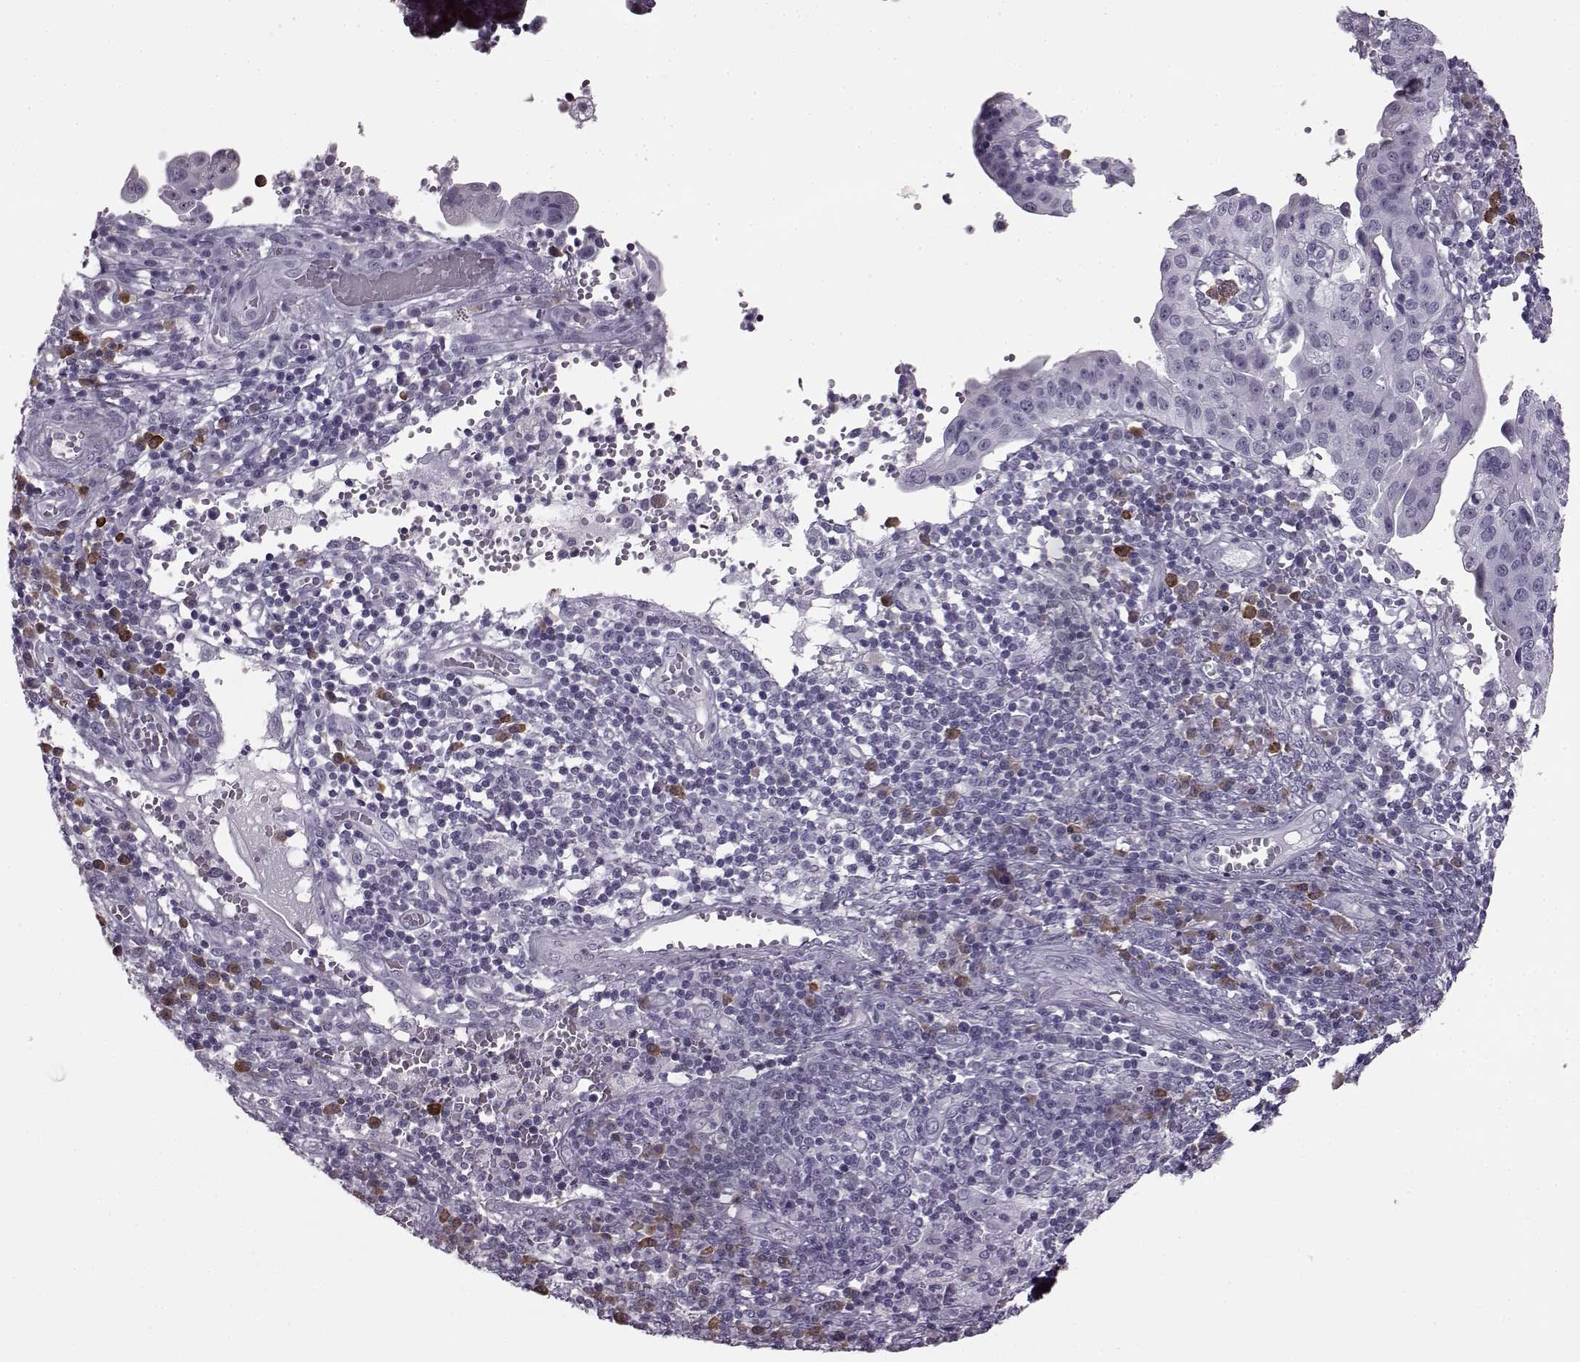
{"staining": {"intensity": "negative", "quantity": "none", "location": "none"}, "tissue": "cervical cancer", "cell_type": "Tumor cells", "image_type": "cancer", "snomed": [{"axis": "morphology", "description": "Squamous cell carcinoma, NOS"}, {"axis": "topography", "description": "Cervix"}], "caption": "Immunohistochemical staining of cervical cancer (squamous cell carcinoma) shows no significant positivity in tumor cells. (Stains: DAB immunohistochemistry (IHC) with hematoxylin counter stain, Microscopy: brightfield microscopy at high magnification).", "gene": "JSRP1", "patient": {"sex": "female", "age": 39}}